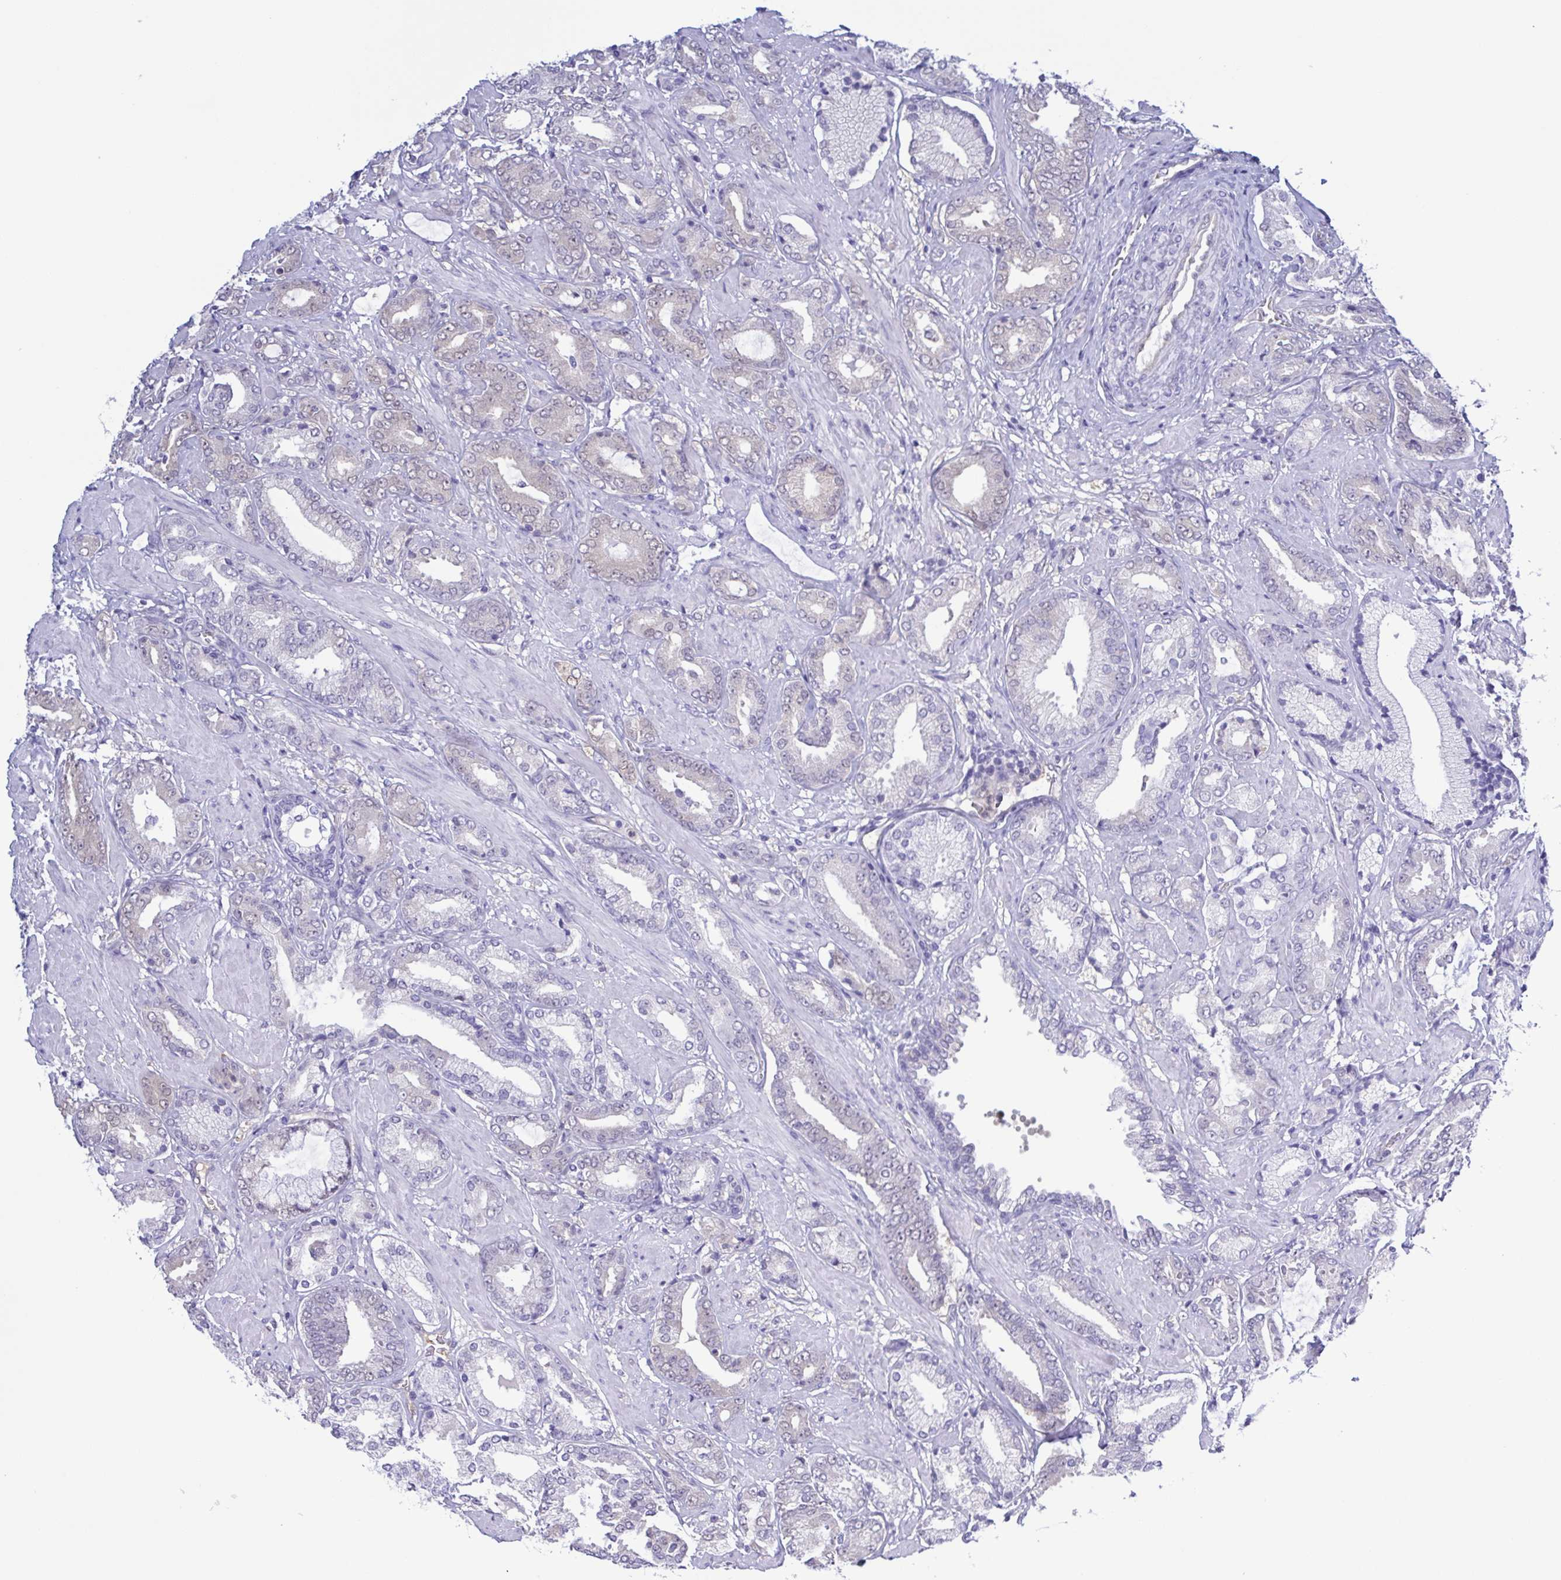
{"staining": {"intensity": "weak", "quantity": "<25%", "location": "nuclear"}, "tissue": "prostate cancer", "cell_type": "Tumor cells", "image_type": "cancer", "snomed": [{"axis": "morphology", "description": "Adenocarcinoma, High grade"}, {"axis": "topography", "description": "Prostate"}], "caption": "A histopathology image of human prostate cancer (high-grade adenocarcinoma) is negative for staining in tumor cells.", "gene": "LDHC", "patient": {"sex": "male", "age": 56}}